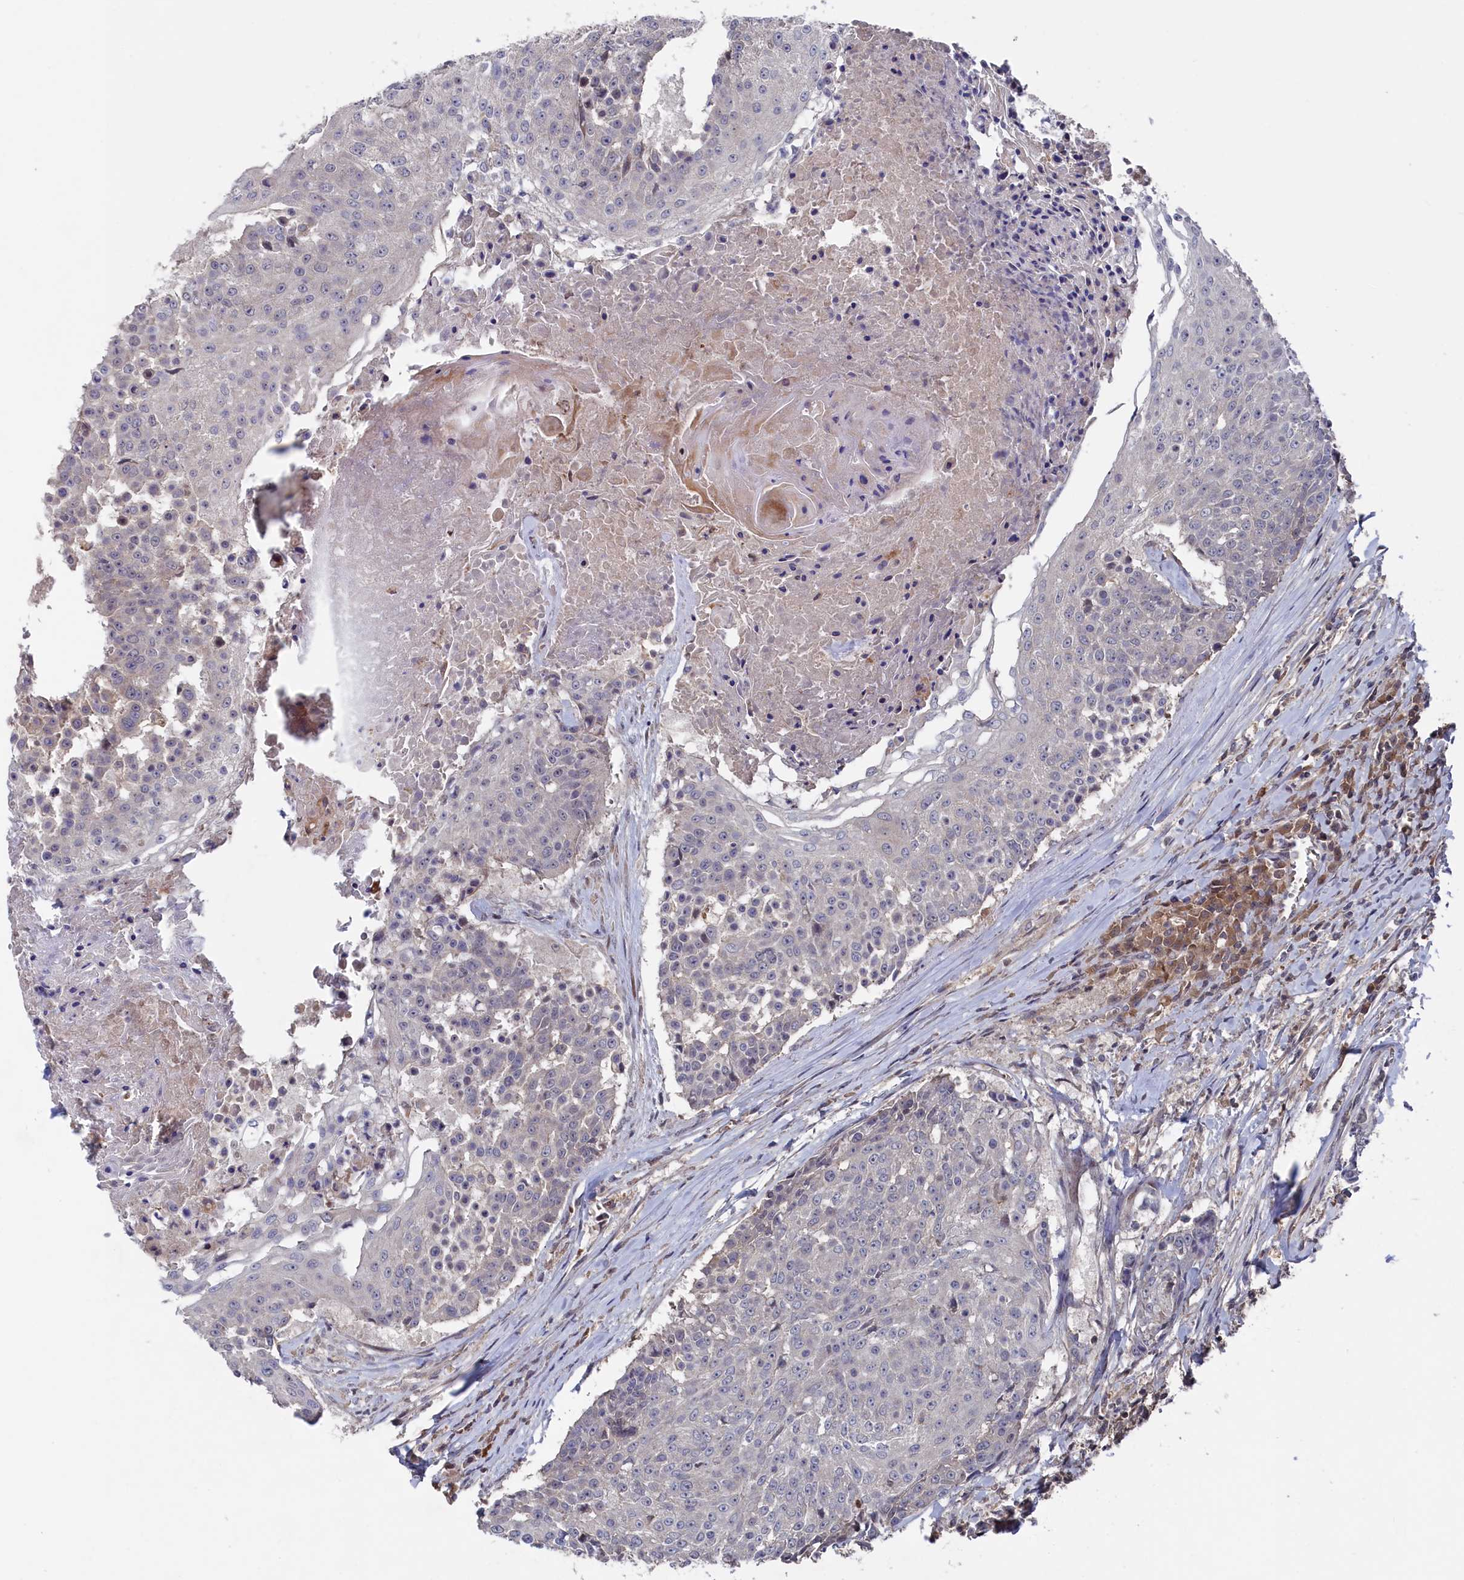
{"staining": {"intensity": "negative", "quantity": "none", "location": "none"}, "tissue": "urothelial cancer", "cell_type": "Tumor cells", "image_type": "cancer", "snomed": [{"axis": "morphology", "description": "Urothelial carcinoma, High grade"}, {"axis": "topography", "description": "Urinary bladder"}], "caption": "High power microscopy histopathology image of an immunohistochemistry (IHC) image of urothelial cancer, revealing no significant expression in tumor cells. The staining was performed using DAB to visualize the protein expression in brown, while the nuclei were stained in blue with hematoxylin (Magnification: 20x).", "gene": "TMC5", "patient": {"sex": "female", "age": 63}}